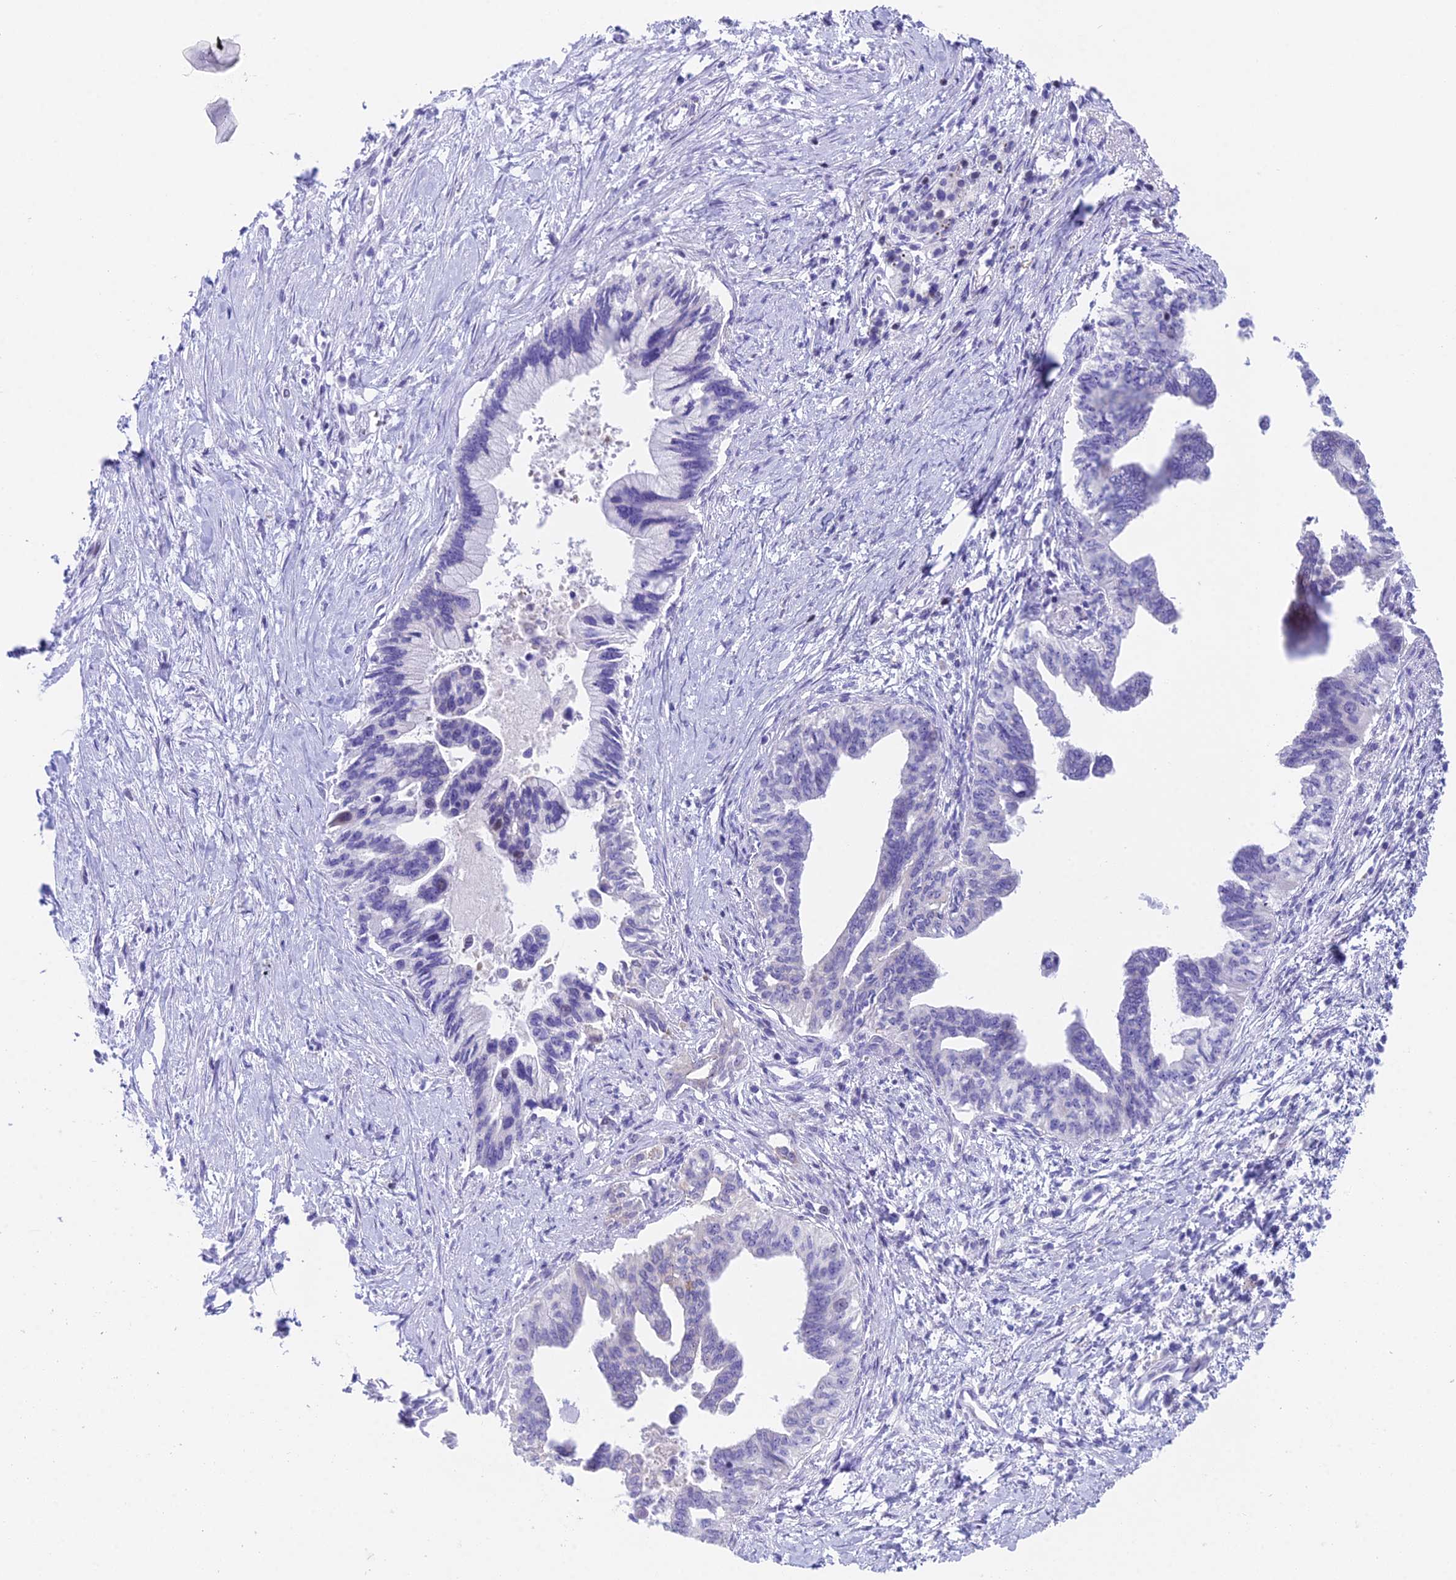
{"staining": {"intensity": "negative", "quantity": "none", "location": "none"}, "tissue": "pancreatic cancer", "cell_type": "Tumor cells", "image_type": "cancer", "snomed": [{"axis": "morphology", "description": "Adenocarcinoma, NOS"}, {"axis": "topography", "description": "Pancreas"}], "caption": "IHC micrograph of neoplastic tissue: pancreatic cancer stained with DAB reveals no significant protein positivity in tumor cells. (DAB IHC, high magnification).", "gene": "CC2D2A", "patient": {"sex": "female", "age": 83}}